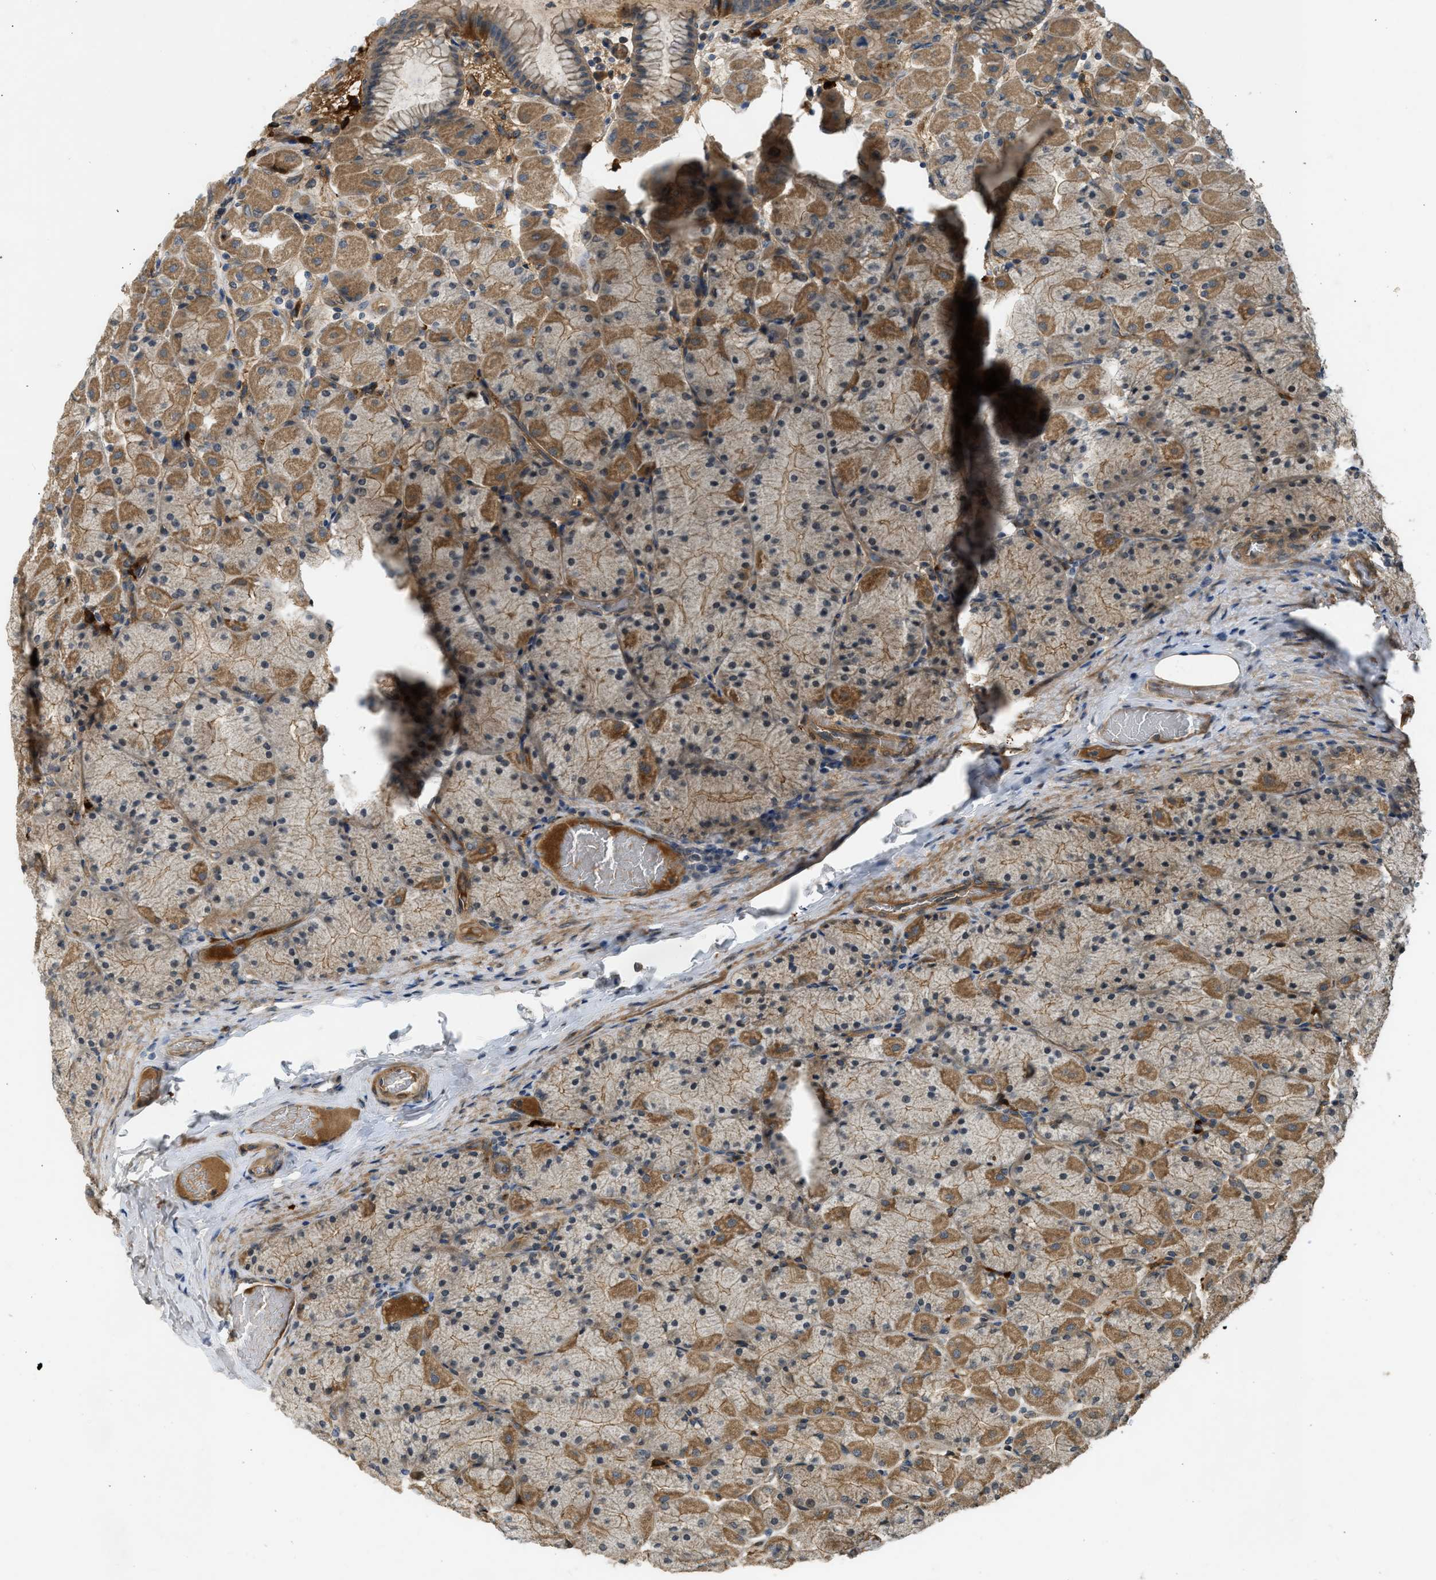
{"staining": {"intensity": "moderate", "quantity": ">75%", "location": "cytoplasmic/membranous"}, "tissue": "stomach", "cell_type": "Glandular cells", "image_type": "normal", "snomed": [{"axis": "morphology", "description": "Normal tissue, NOS"}, {"axis": "topography", "description": "Stomach, upper"}], "caption": "Glandular cells reveal medium levels of moderate cytoplasmic/membranous positivity in about >75% of cells in benign stomach.", "gene": "ADCY8", "patient": {"sex": "female", "age": 56}}